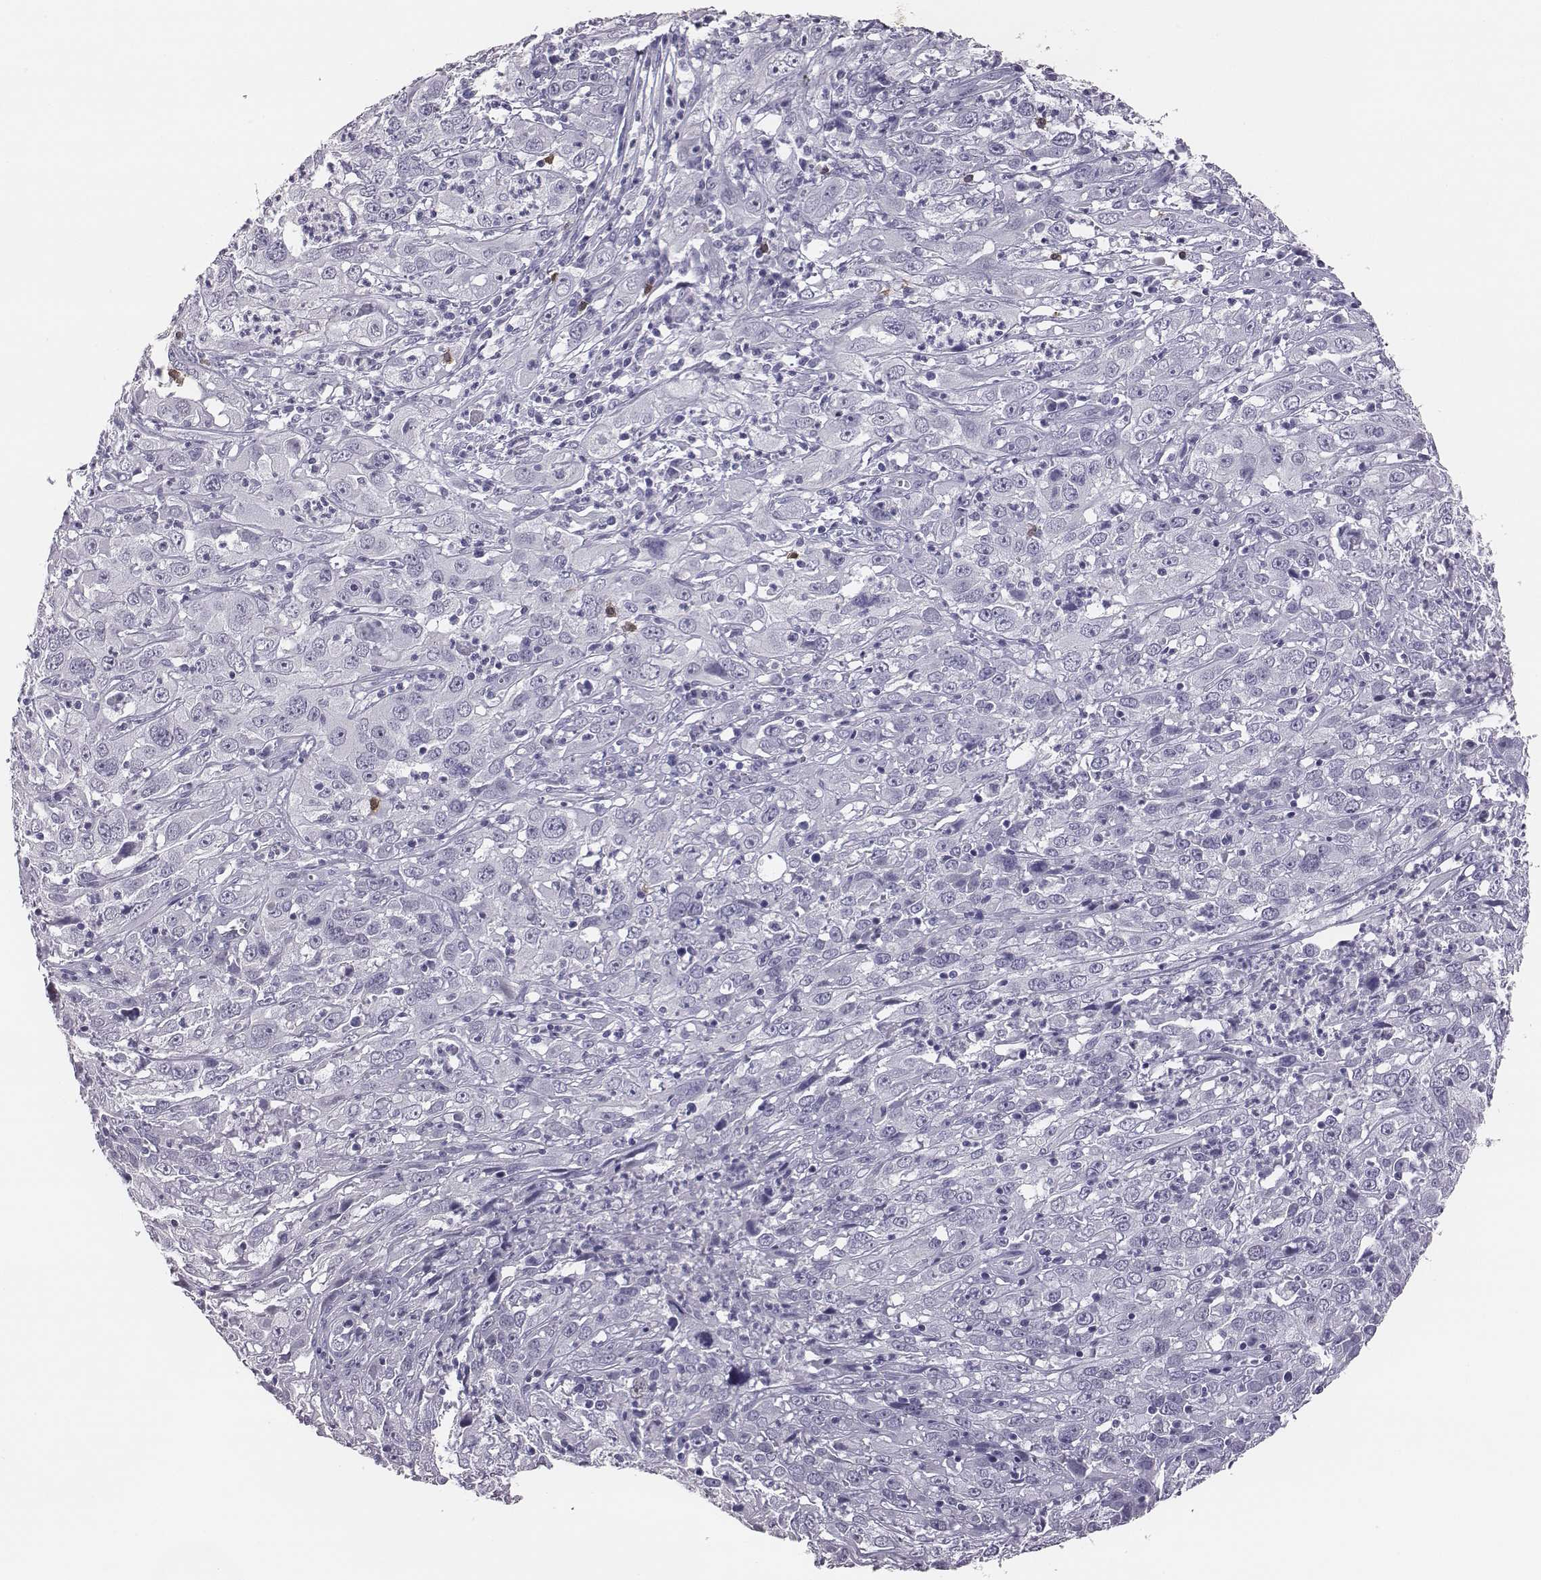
{"staining": {"intensity": "negative", "quantity": "none", "location": "none"}, "tissue": "cervical cancer", "cell_type": "Tumor cells", "image_type": "cancer", "snomed": [{"axis": "morphology", "description": "Squamous cell carcinoma, NOS"}, {"axis": "topography", "description": "Cervix"}], "caption": "Cervical cancer stained for a protein using immunohistochemistry (IHC) shows no staining tumor cells.", "gene": "ACOD1", "patient": {"sex": "female", "age": 32}}